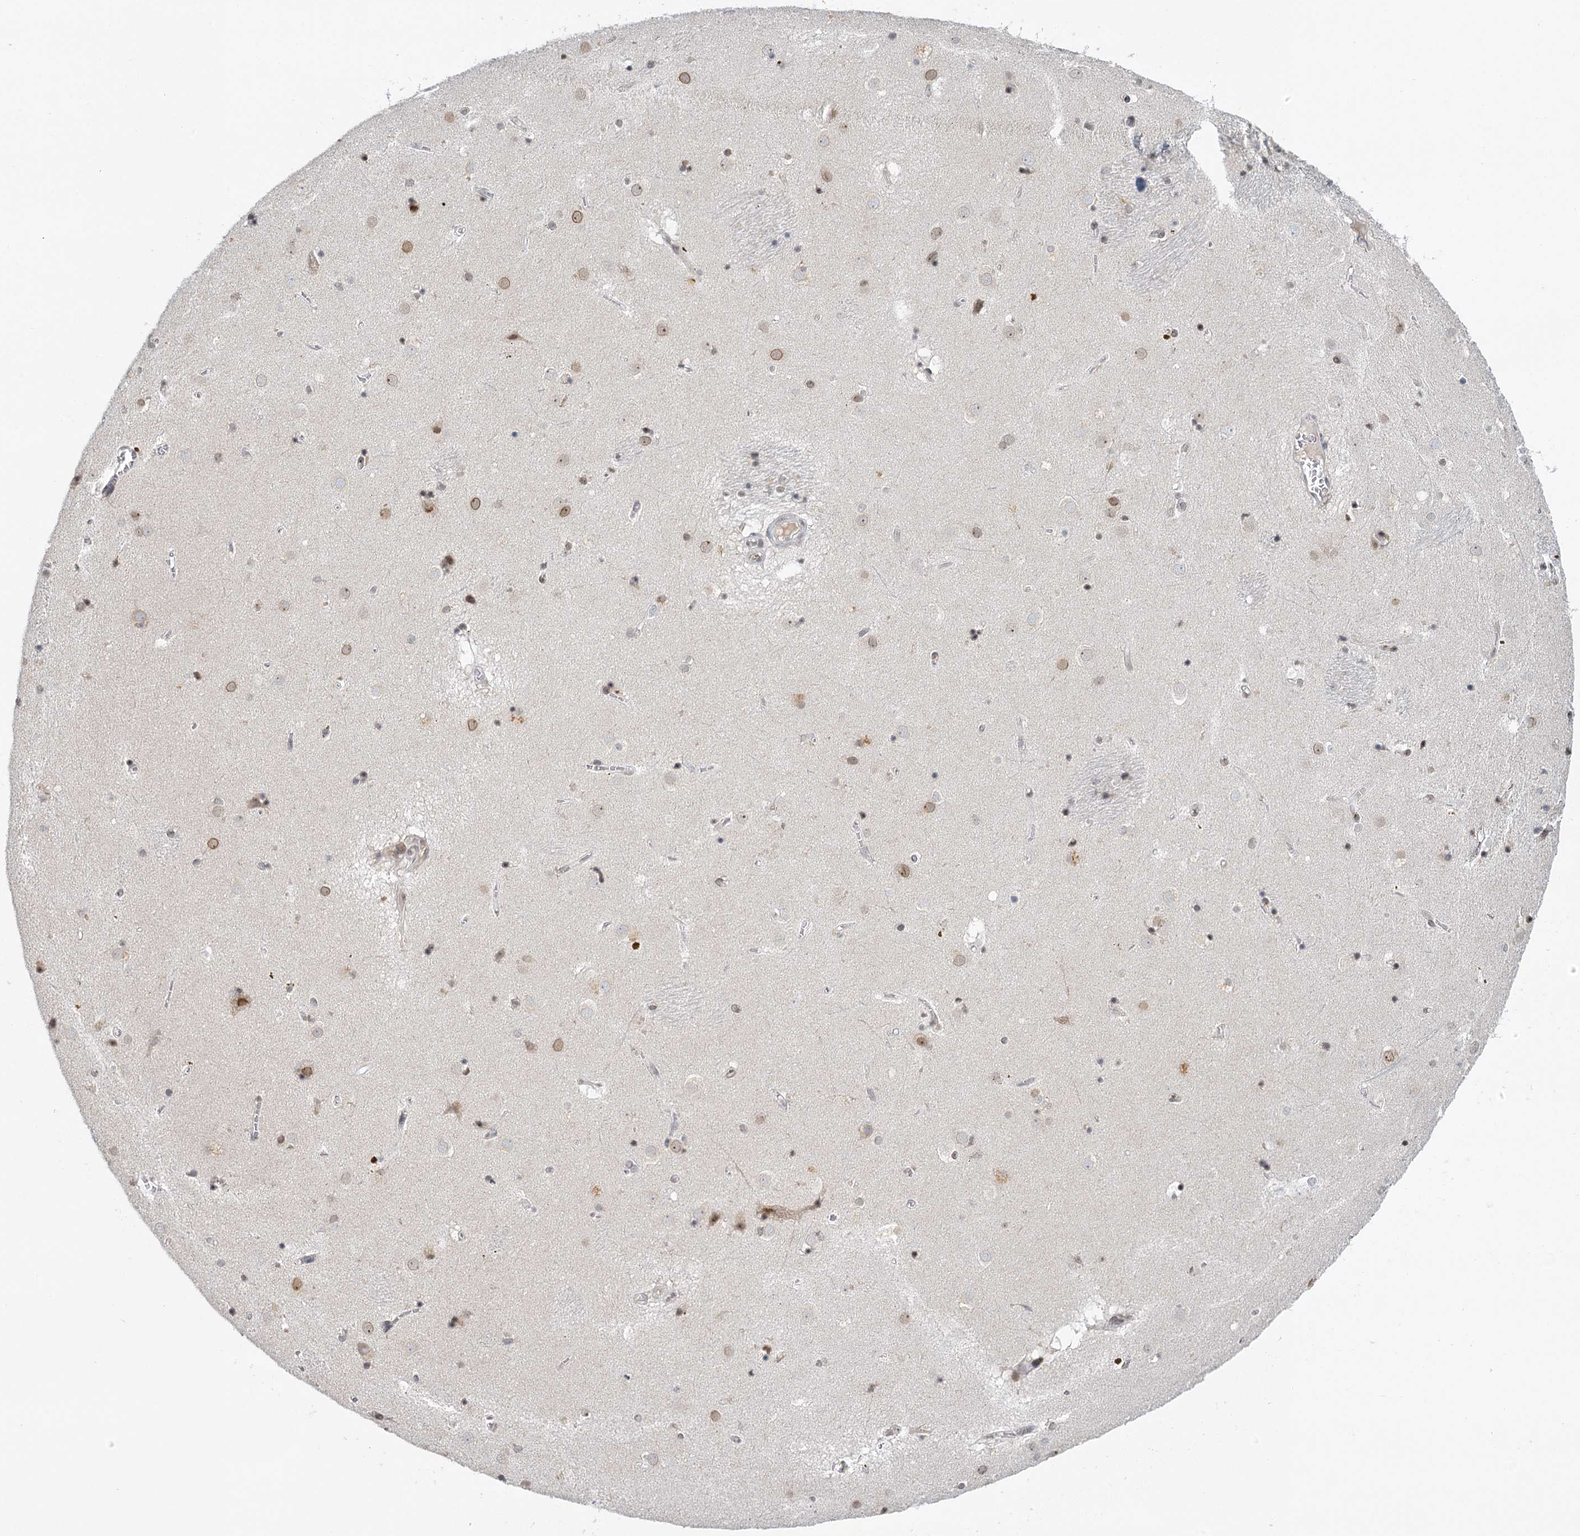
{"staining": {"intensity": "weak", "quantity": "<25%", "location": "nuclear"}, "tissue": "caudate", "cell_type": "Glial cells", "image_type": "normal", "snomed": [{"axis": "morphology", "description": "Normal tissue, NOS"}, {"axis": "topography", "description": "Lateral ventricle wall"}], "caption": "The immunohistochemistry (IHC) image has no significant positivity in glial cells of caudate.", "gene": "TREX1", "patient": {"sex": "male", "age": 70}}